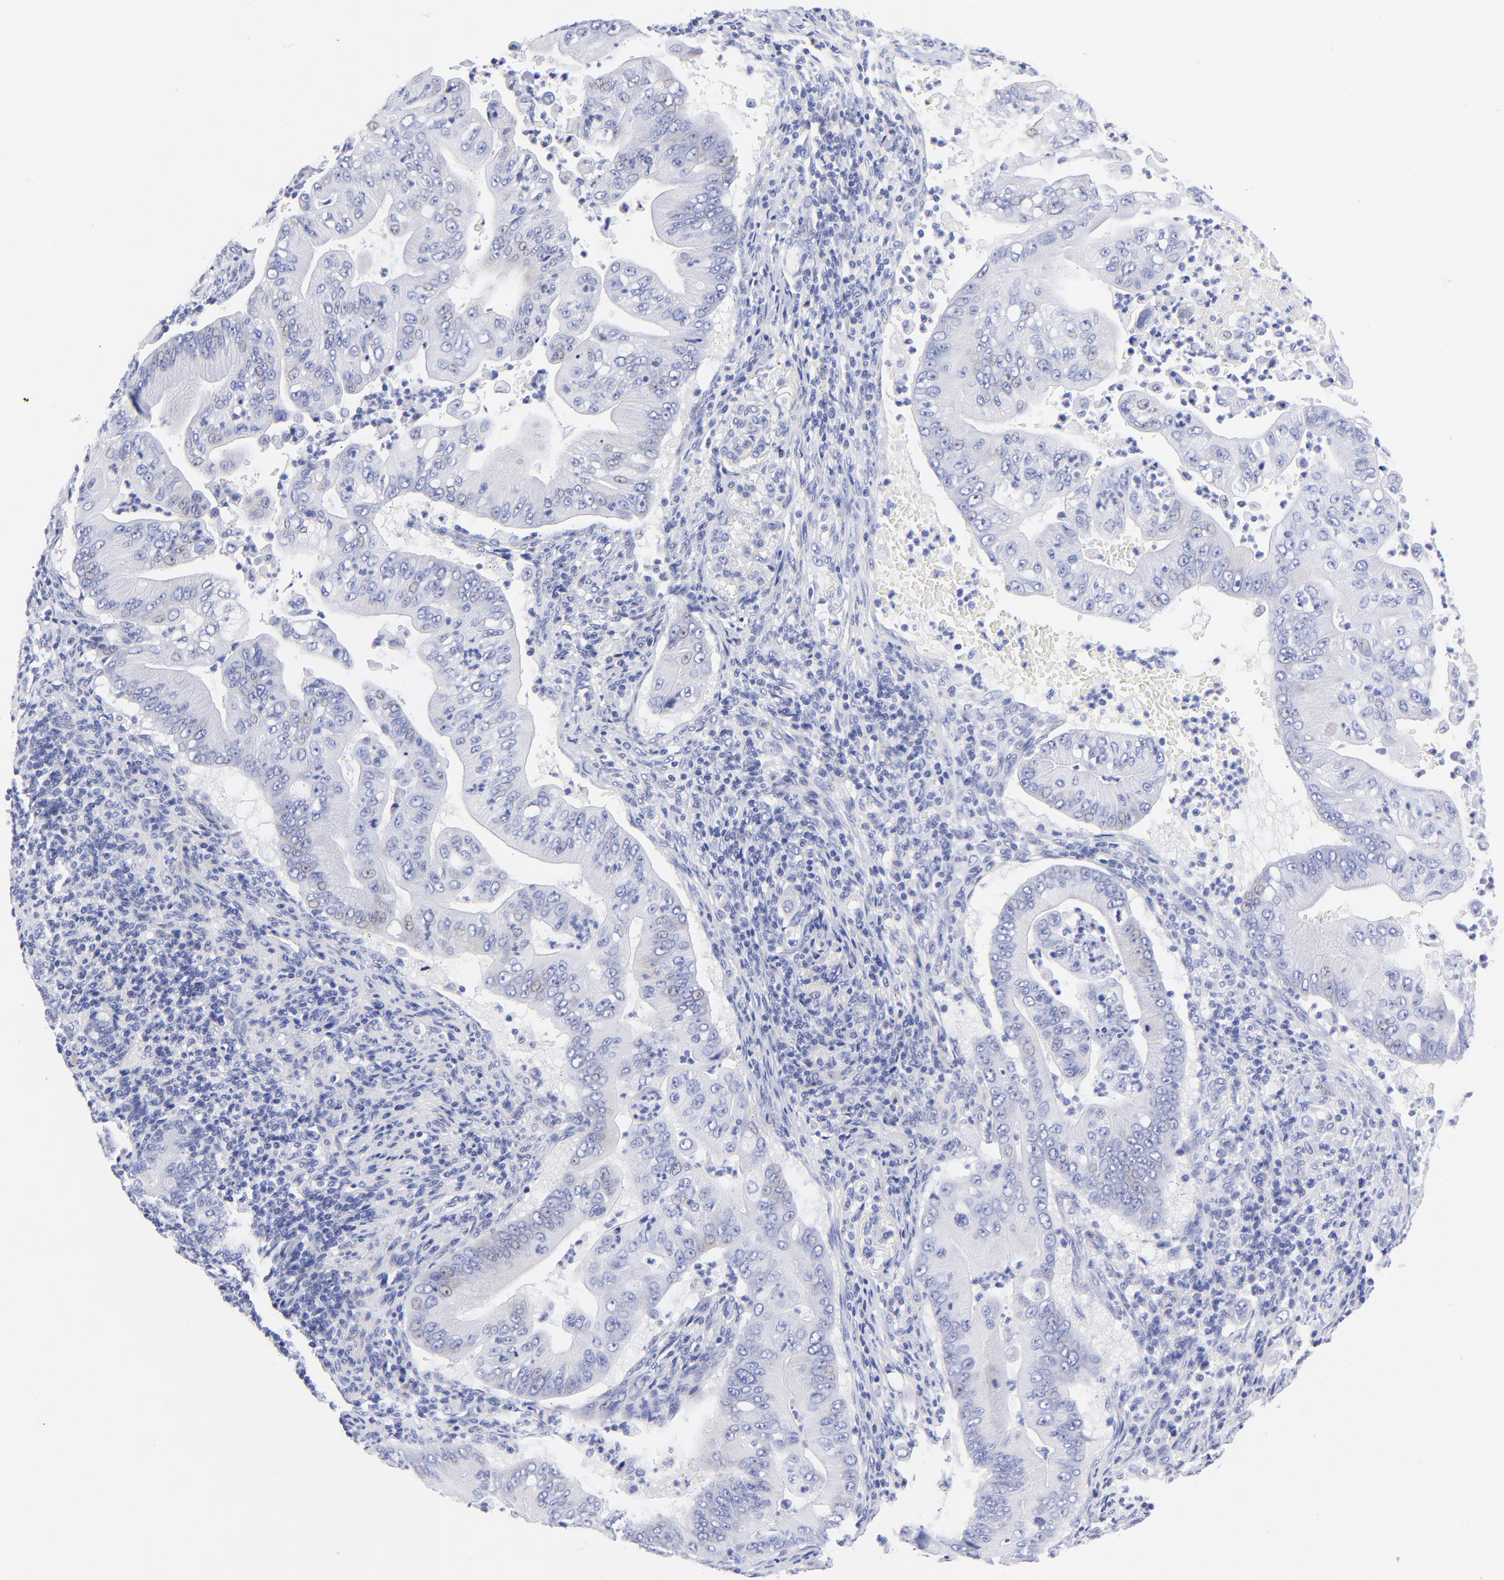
{"staining": {"intensity": "negative", "quantity": "none", "location": "none"}, "tissue": "pancreatic cancer", "cell_type": "Tumor cells", "image_type": "cancer", "snomed": [{"axis": "morphology", "description": "Adenocarcinoma, NOS"}, {"axis": "topography", "description": "Pancreas"}], "caption": "Human pancreatic cancer stained for a protein using immunohistochemistry (IHC) displays no positivity in tumor cells.", "gene": "HORMAD2", "patient": {"sex": "male", "age": 62}}